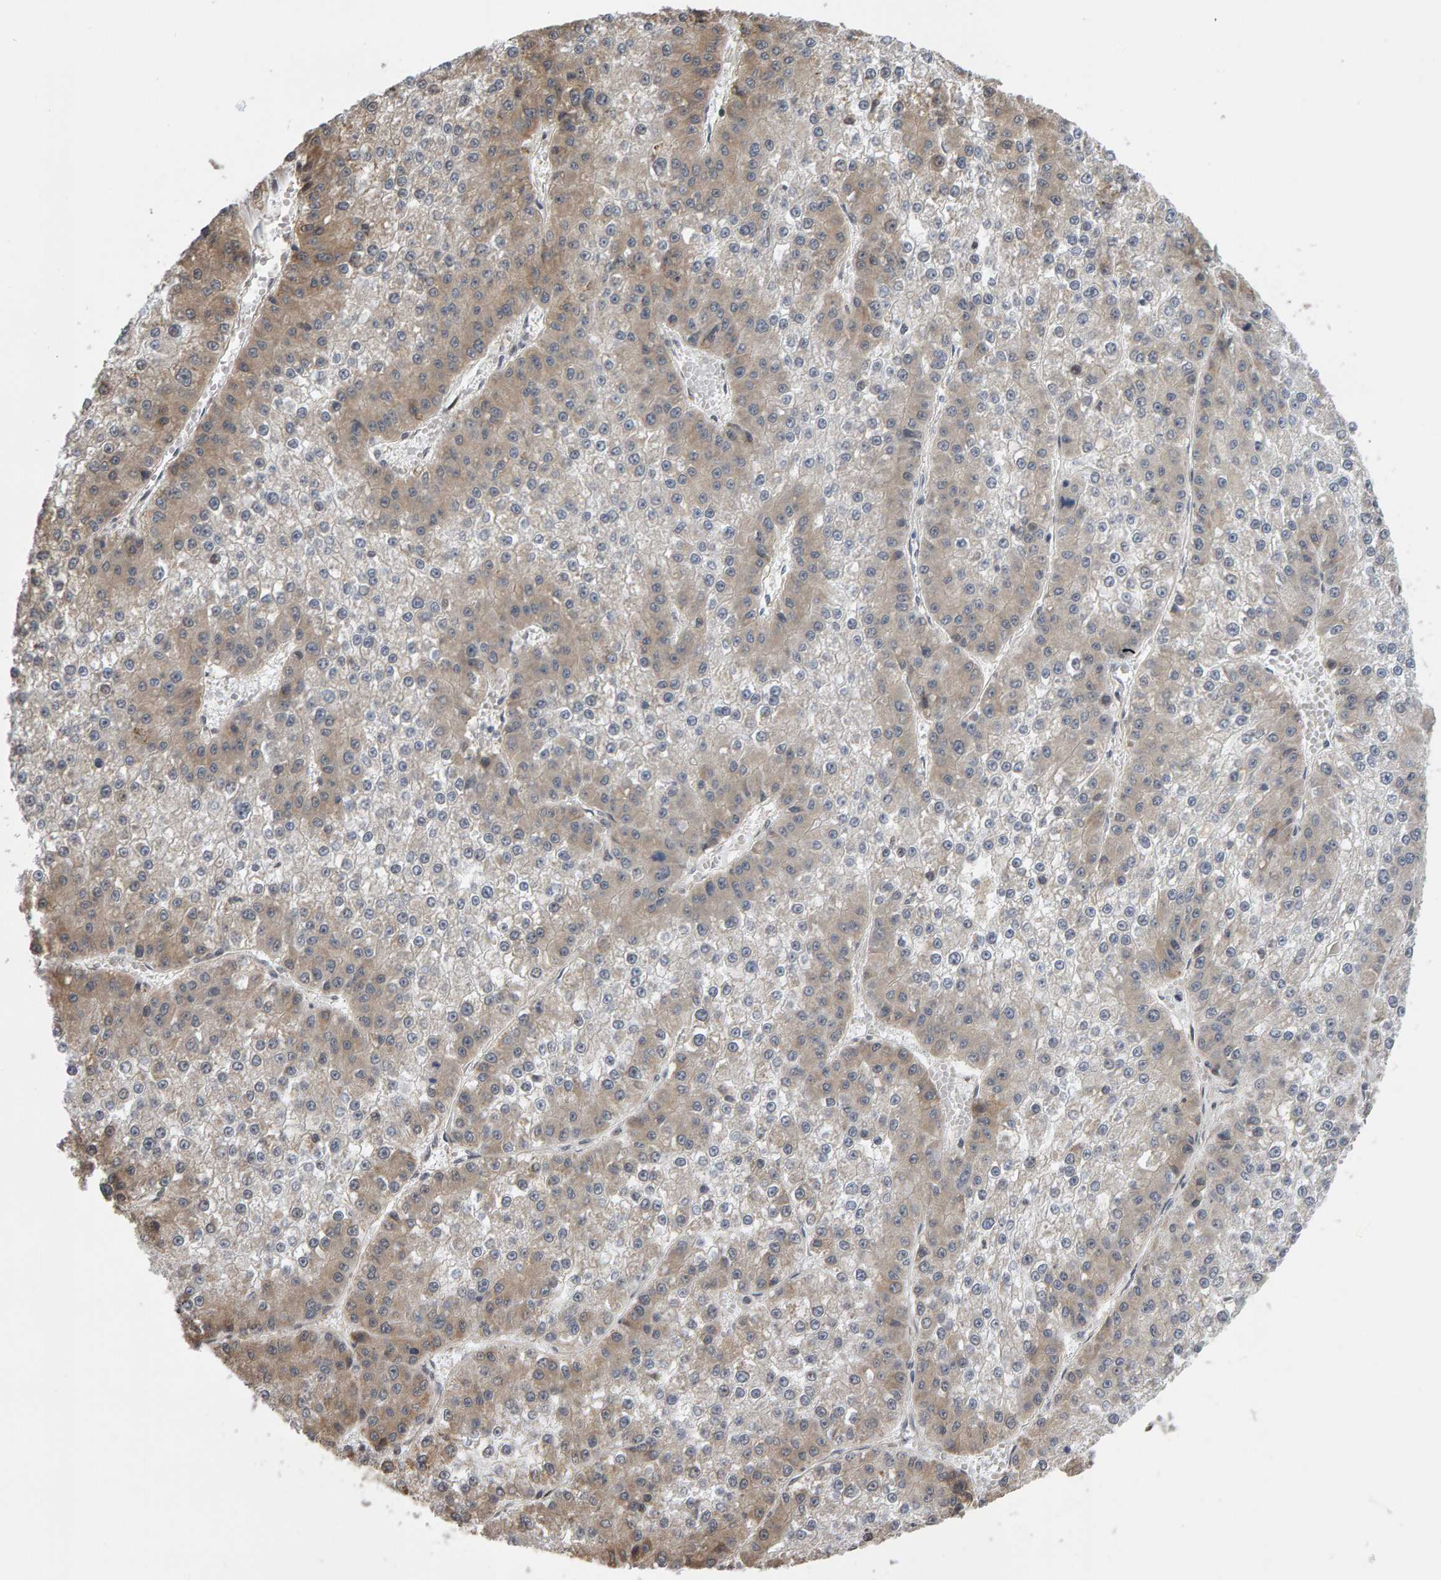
{"staining": {"intensity": "weak", "quantity": "25%-75%", "location": "cytoplasmic/membranous"}, "tissue": "liver cancer", "cell_type": "Tumor cells", "image_type": "cancer", "snomed": [{"axis": "morphology", "description": "Carcinoma, Hepatocellular, NOS"}, {"axis": "topography", "description": "Liver"}], "caption": "Immunohistochemical staining of liver cancer demonstrates weak cytoplasmic/membranous protein expression in approximately 25%-75% of tumor cells.", "gene": "COASY", "patient": {"sex": "female", "age": 73}}